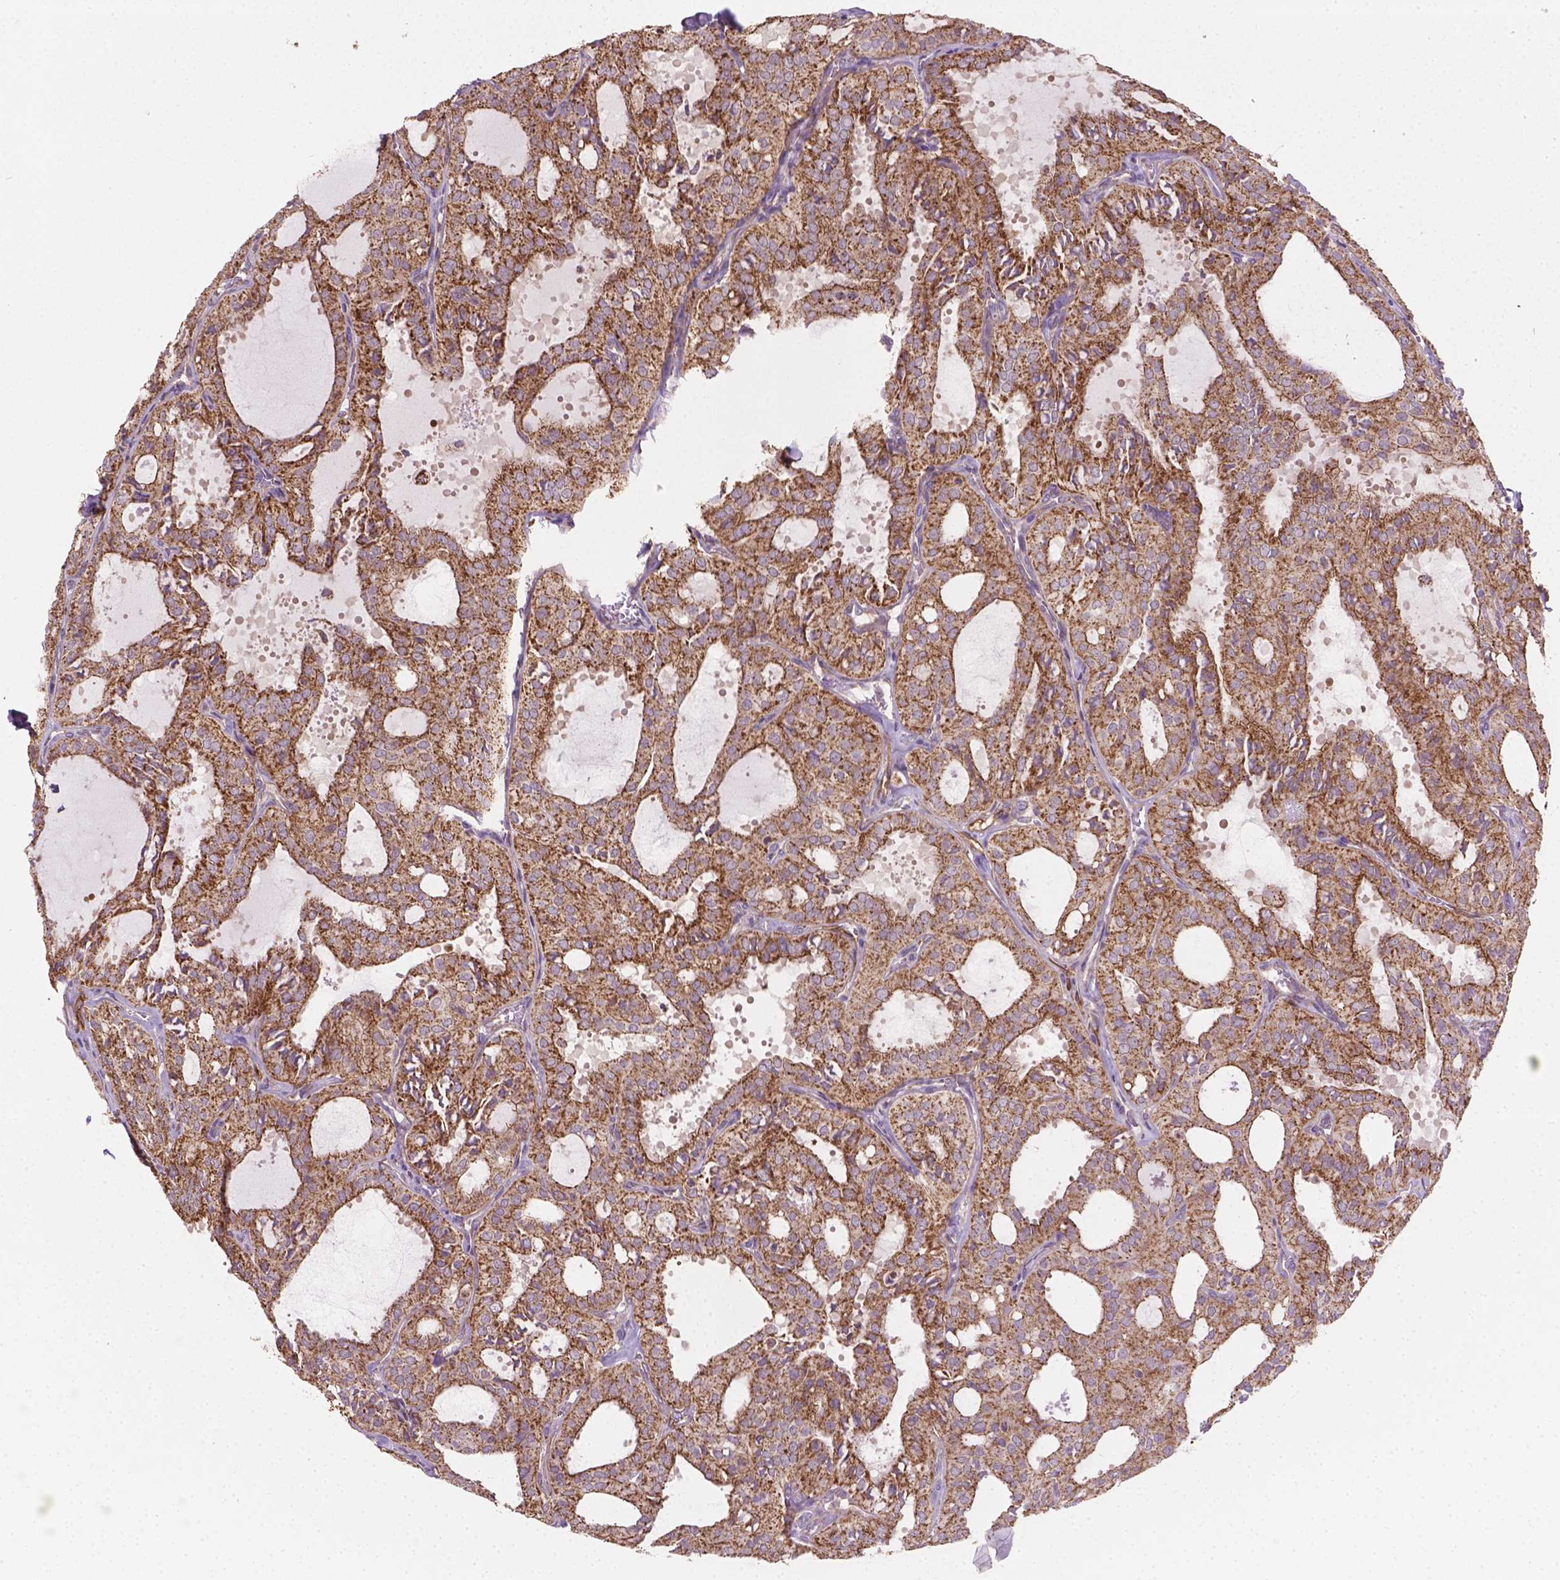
{"staining": {"intensity": "moderate", "quantity": ">75%", "location": "cytoplasmic/membranous"}, "tissue": "thyroid cancer", "cell_type": "Tumor cells", "image_type": "cancer", "snomed": [{"axis": "morphology", "description": "Follicular adenoma carcinoma, NOS"}, {"axis": "topography", "description": "Thyroid gland"}], "caption": "A brown stain labels moderate cytoplasmic/membranous positivity of a protein in thyroid follicular adenoma carcinoma tumor cells.", "gene": "TCAF1", "patient": {"sex": "male", "age": 75}}